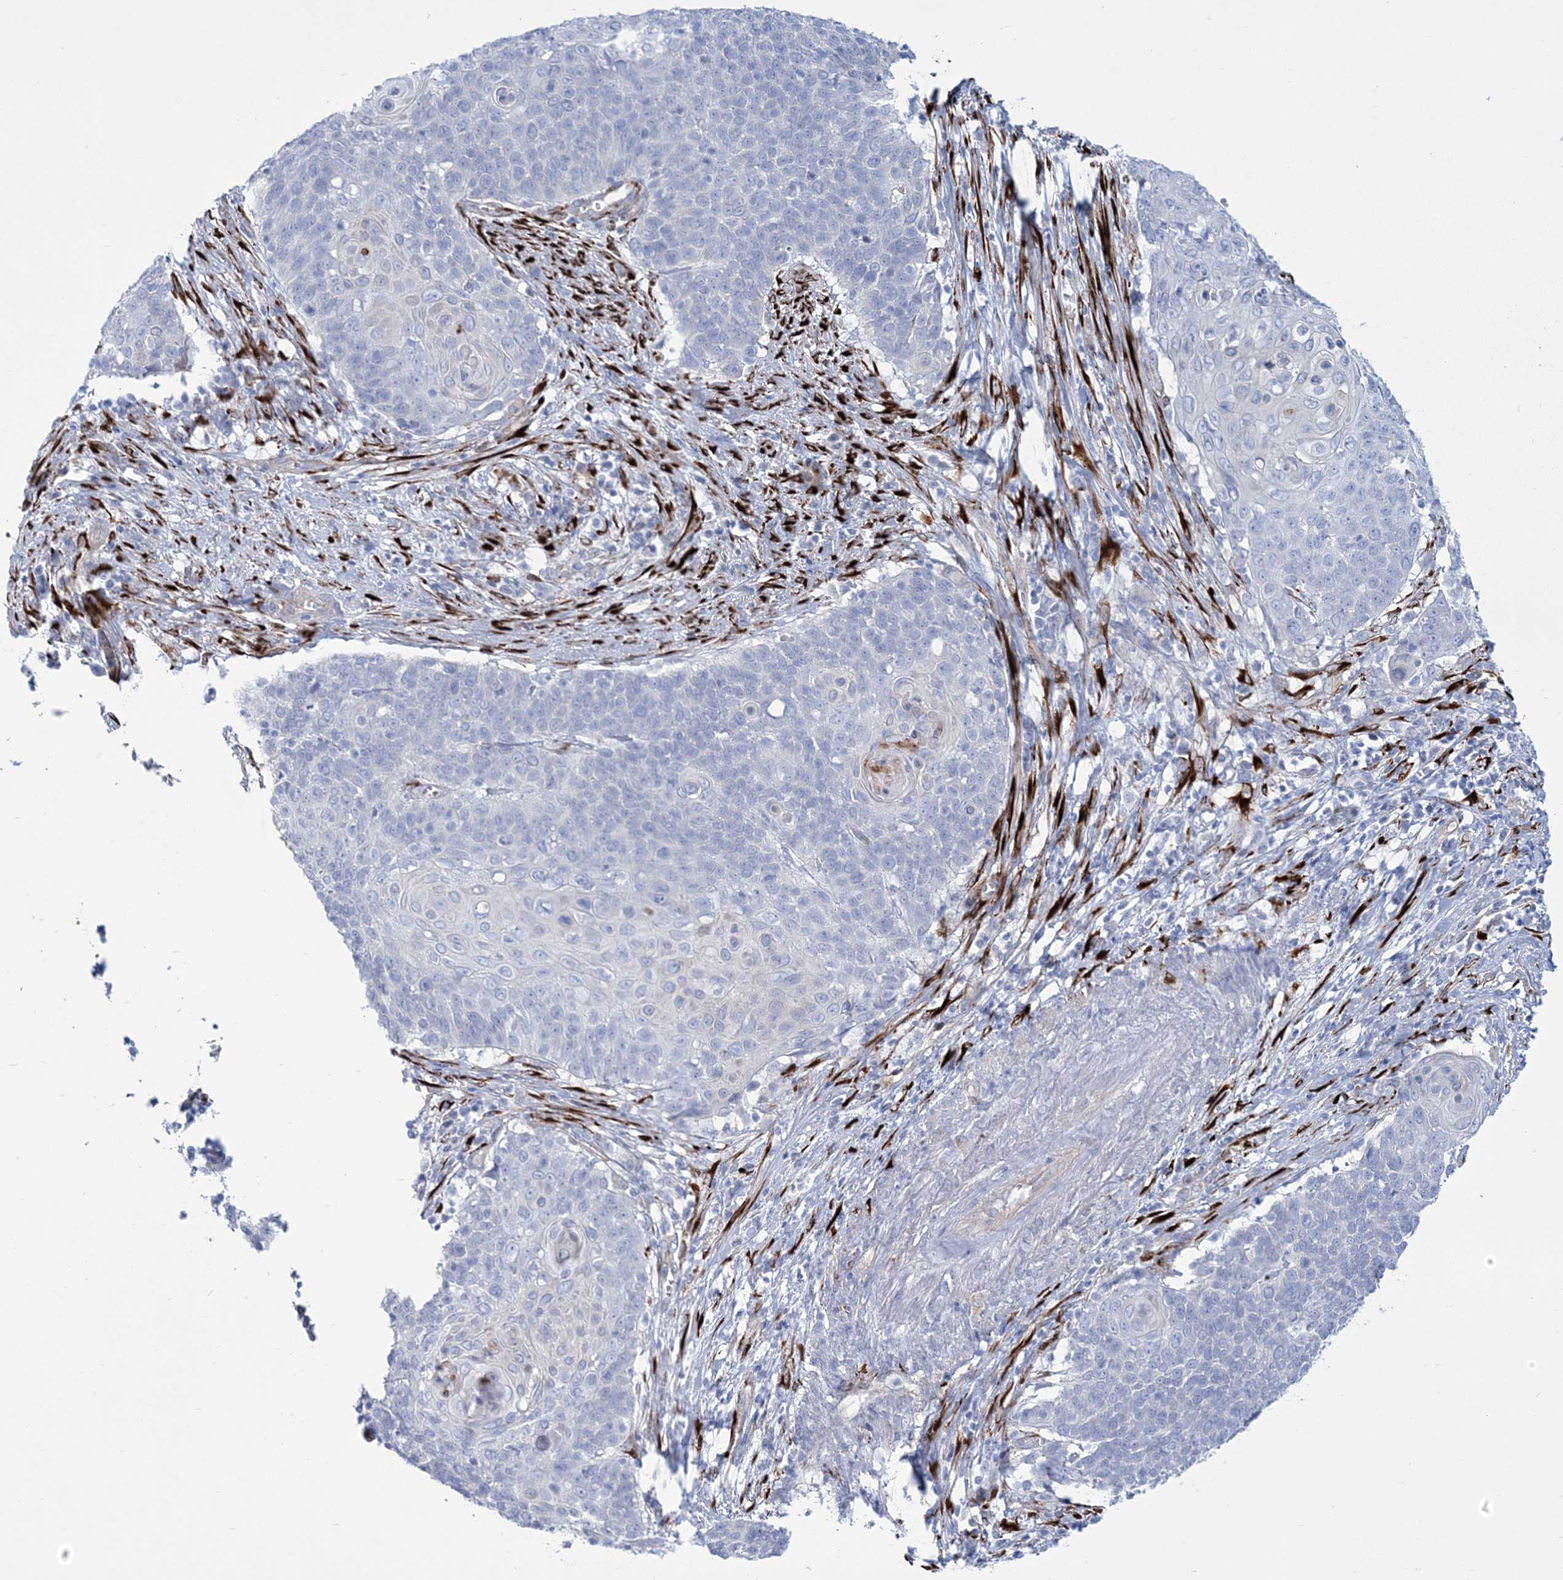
{"staining": {"intensity": "negative", "quantity": "none", "location": "none"}, "tissue": "cervical cancer", "cell_type": "Tumor cells", "image_type": "cancer", "snomed": [{"axis": "morphology", "description": "Squamous cell carcinoma, NOS"}, {"axis": "topography", "description": "Cervix"}], "caption": "The IHC histopathology image has no significant expression in tumor cells of cervical cancer (squamous cell carcinoma) tissue.", "gene": "RAB11FIP5", "patient": {"sex": "female", "age": 39}}